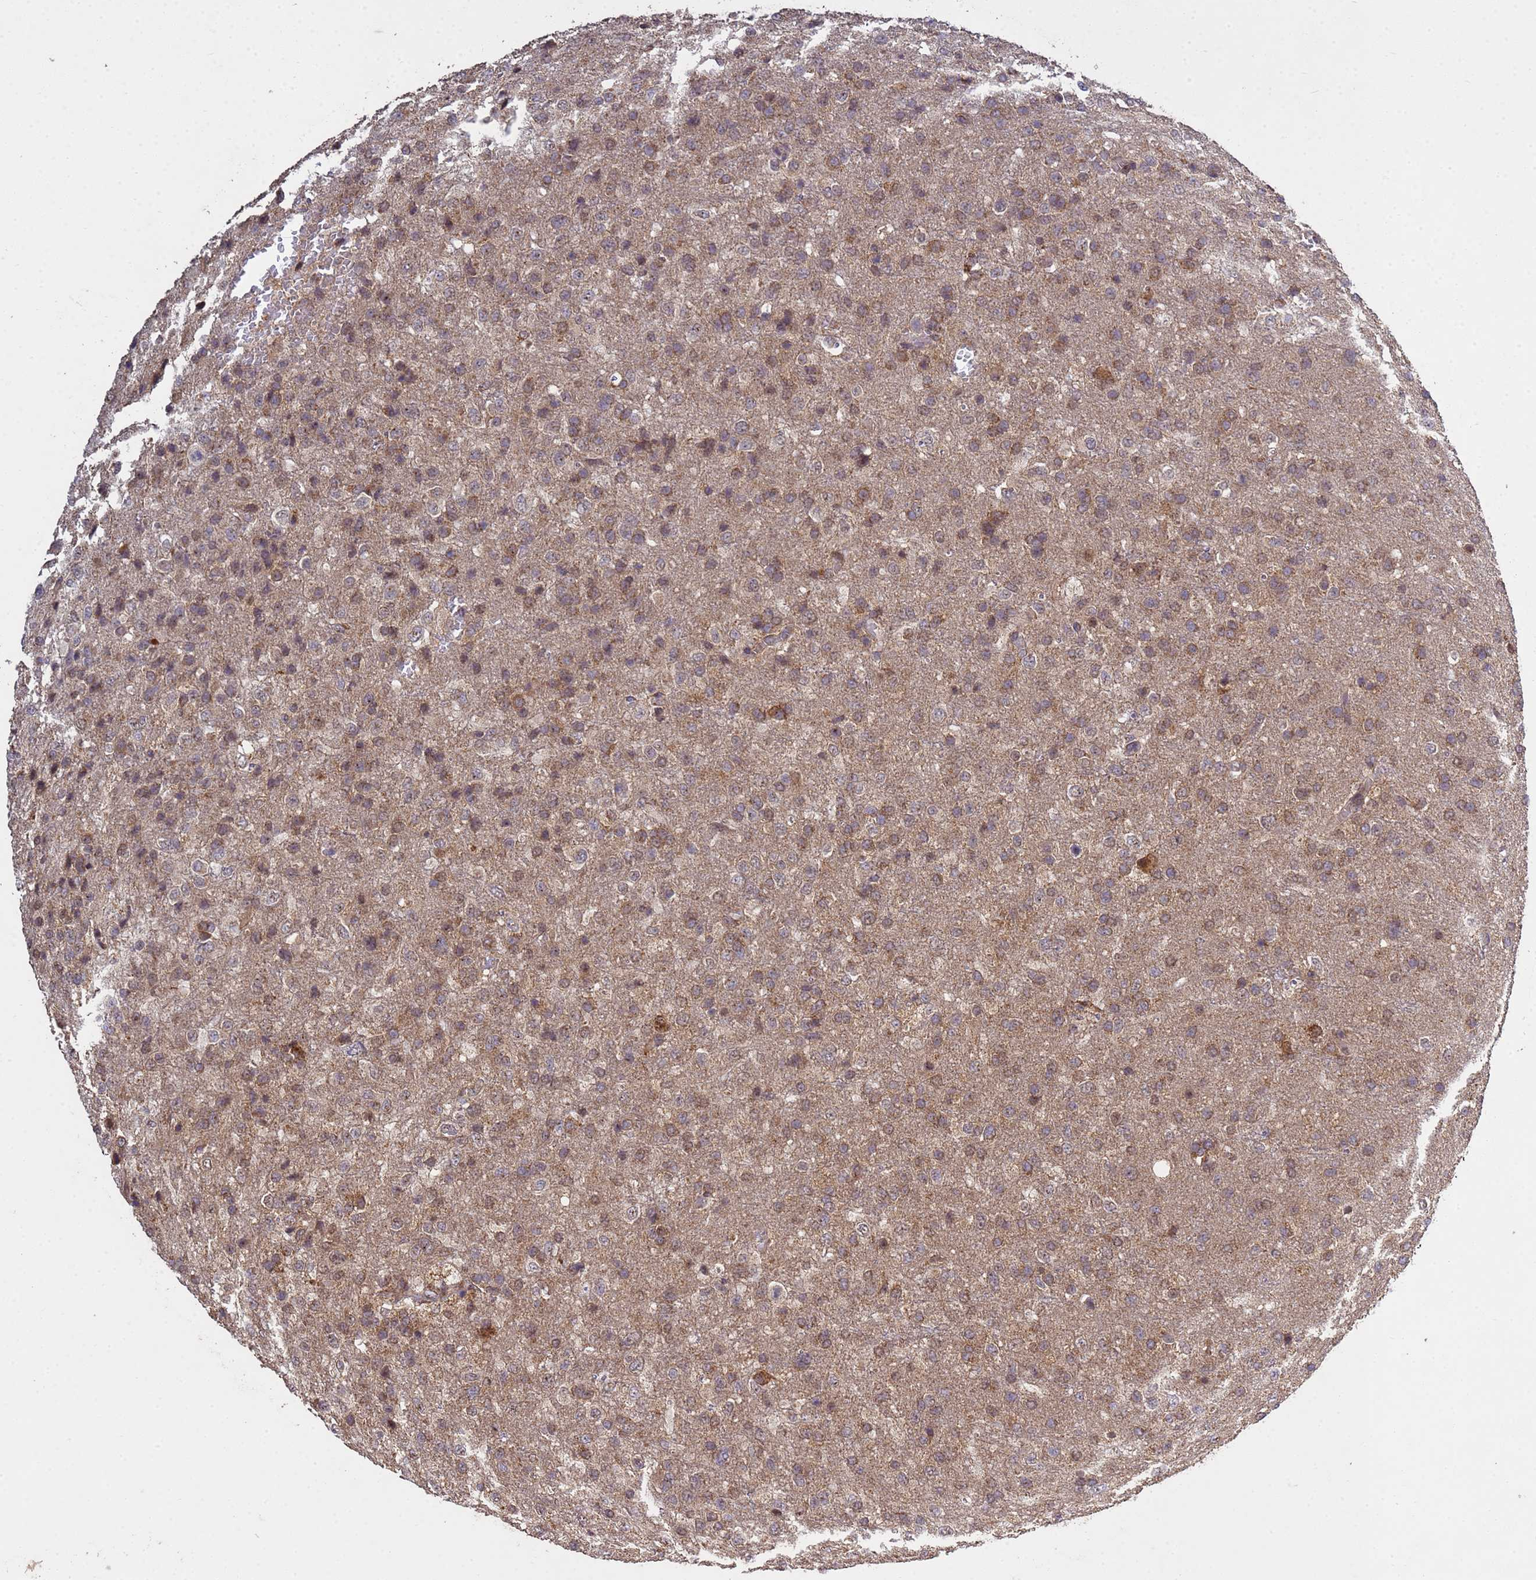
{"staining": {"intensity": "weak", "quantity": ">75%", "location": "cytoplasmic/membranous"}, "tissue": "glioma", "cell_type": "Tumor cells", "image_type": "cancer", "snomed": [{"axis": "morphology", "description": "Glioma, malignant, High grade"}, {"axis": "topography", "description": "Brain"}], "caption": "IHC of malignant glioma (high-grade) shows low levels of weak cytoplasmic/membranous positivity in about >75% of tumor cells.", "gene": "P2RX7", "patient": {"sex": "female", "age": 74}}